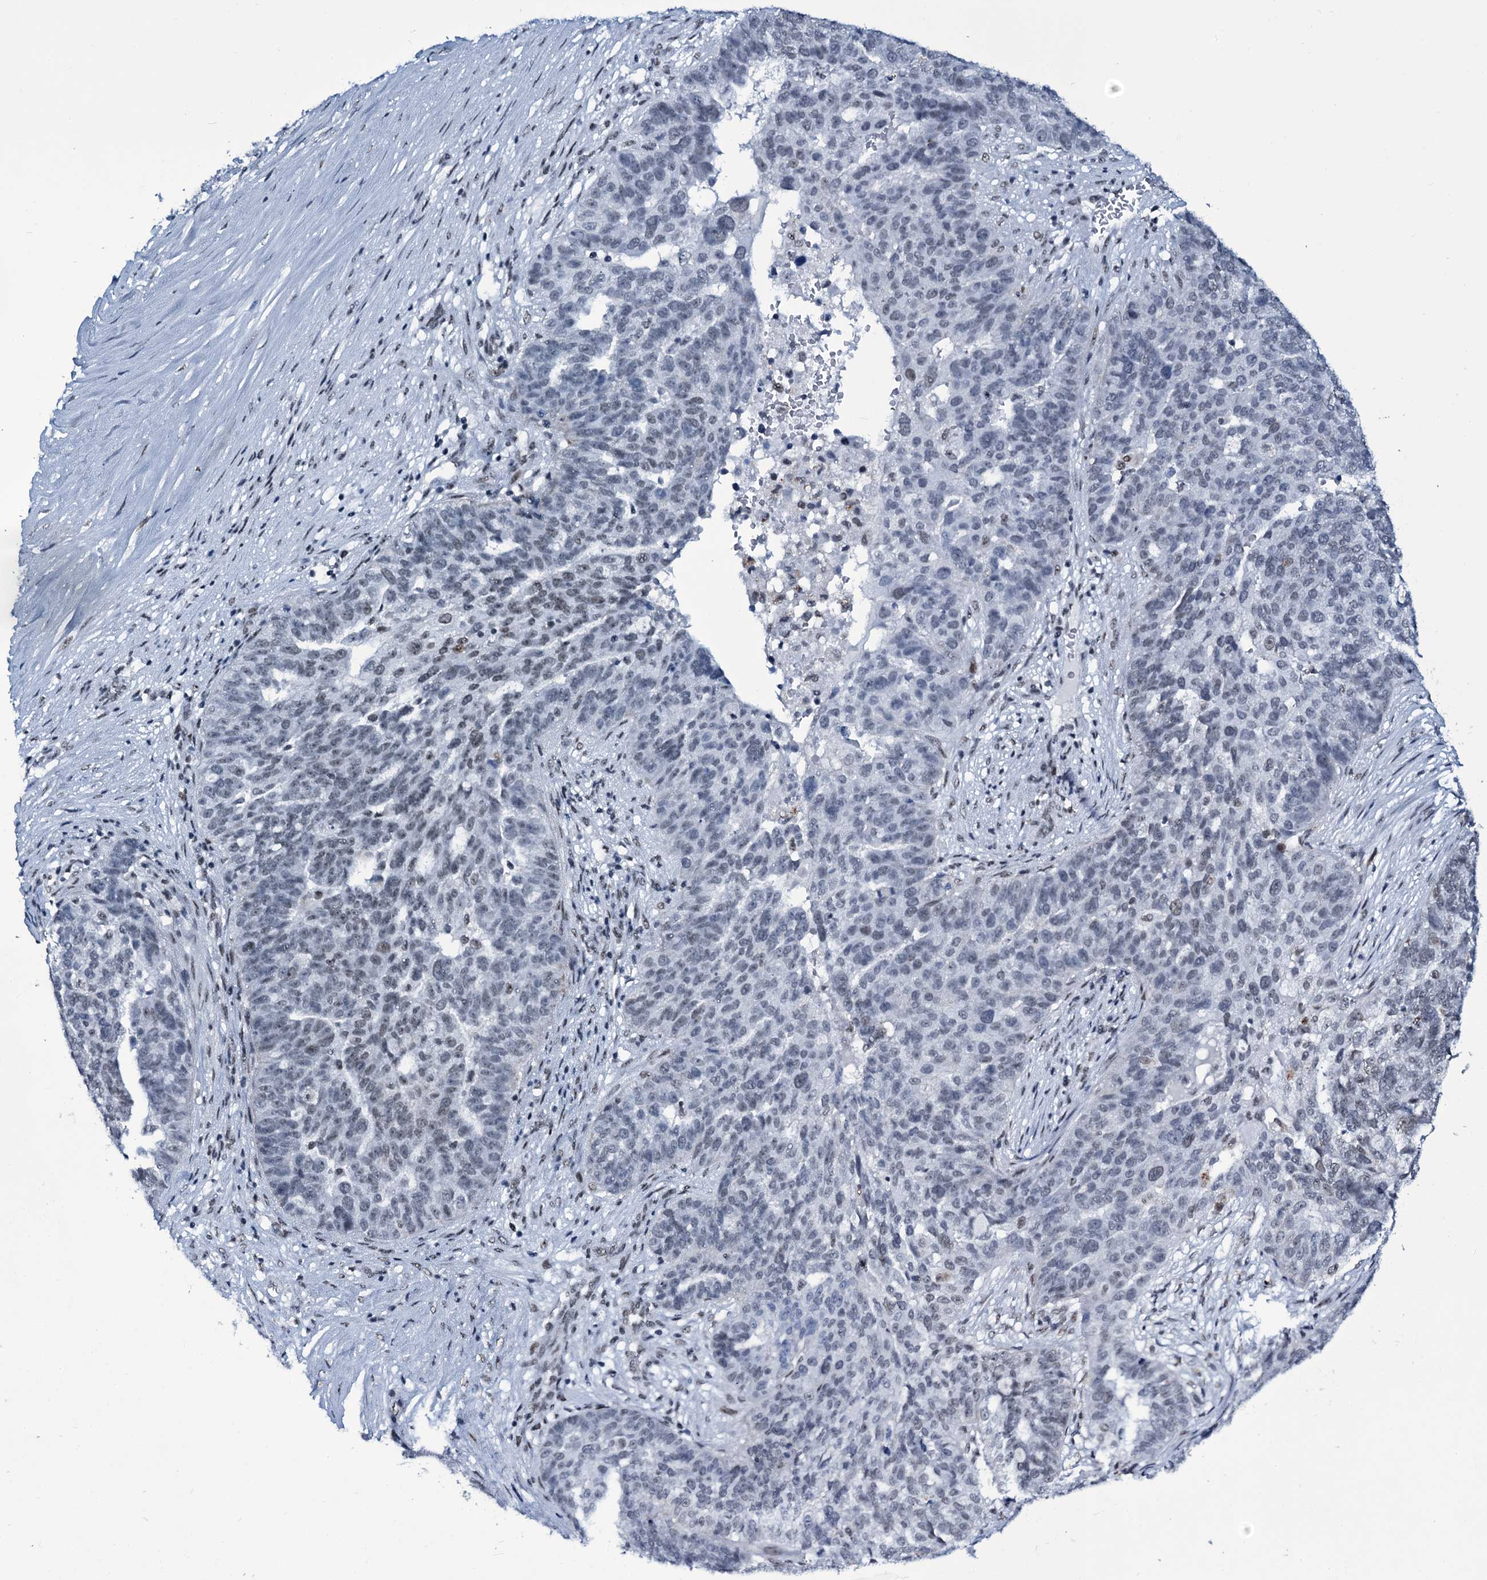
{"staining": {"intensity": "weak", "quantity": "<25%", "location": "nuclear"}, "tissue": "ovarian cancer", "cell_type": "Tumor cells", "image_type": "cancer", "snomed": [{"axis": "morphology", "description": "Cystadenocarcinoma, serous, NOS"}, {"axis": "topography", "description": "Ovary"}], "caption": "An IHC image of ovarian serous cystadenocarcinoma is shown. There is no staining in tumor cells of ovarian serous cystadenocarcinoma. (DAB immunohistochemistry (IHC) visualized using brightfield microscopy, high magnification).", "gene": "ZMIZ2", "patient": {"sex": "female", "age": 59}}